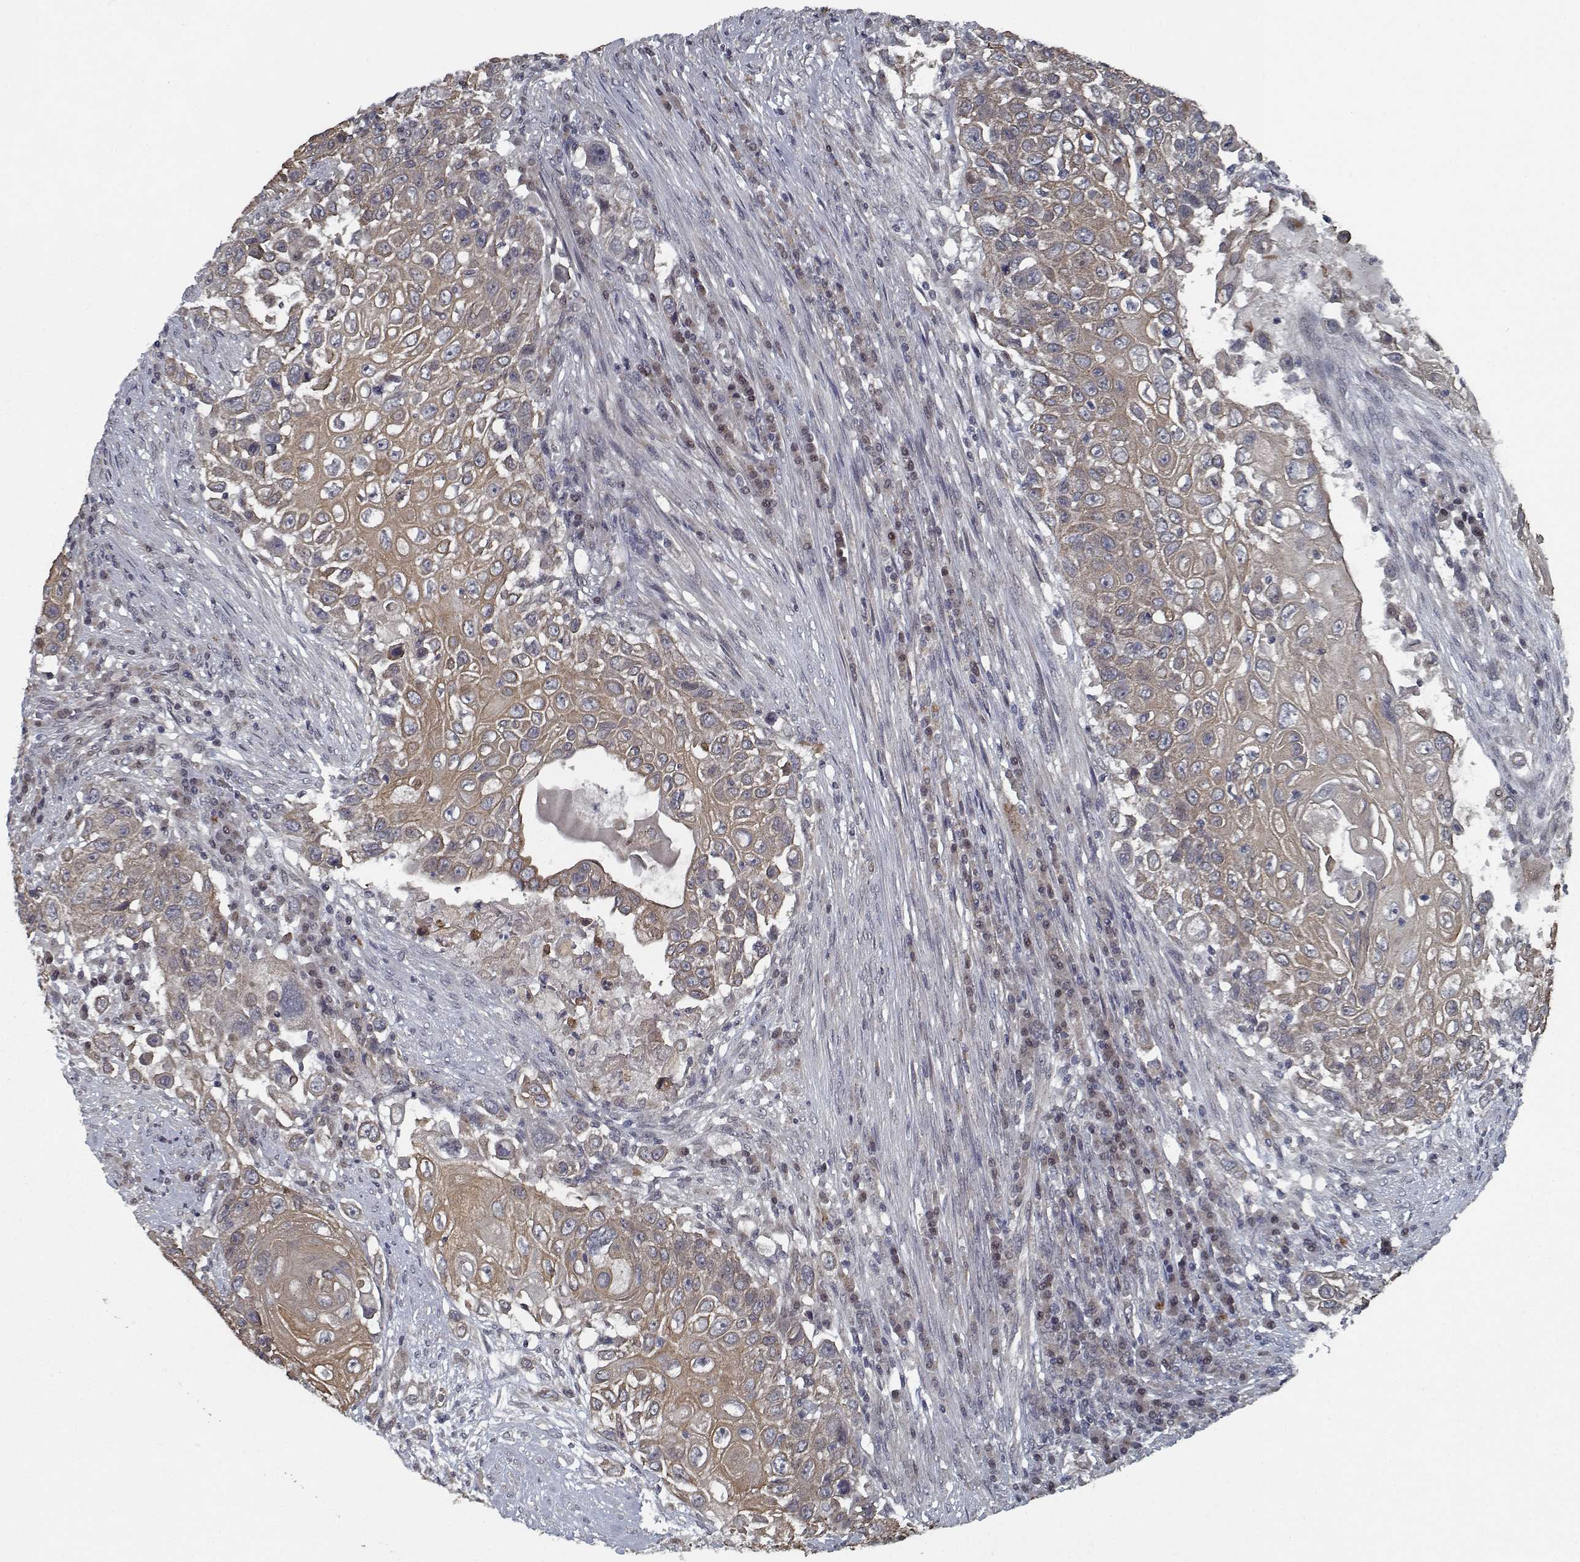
{"staining": {"intensity": "weak", "quantity": ">75%", "location": "cytoplasmic/membranous"}, "tissue": "urothelial cancer", "cell_type": "Tumor cells", "image_type": "cancer", "snomed": [{"axis": "morphology", "description": "Urothelial carcinoma, High grade"}, {"axis": "topography", "description": "Urinary bladder"}], "caption": "An IHC photomicrograph of neoplastic tissue is shown. Protein staining in brown shows weak cytoplasmic/membranous positivity in urothelial cancer within tumor cells.", "gene": "NLK", "patient": {"sex": "female", "age": 56}}